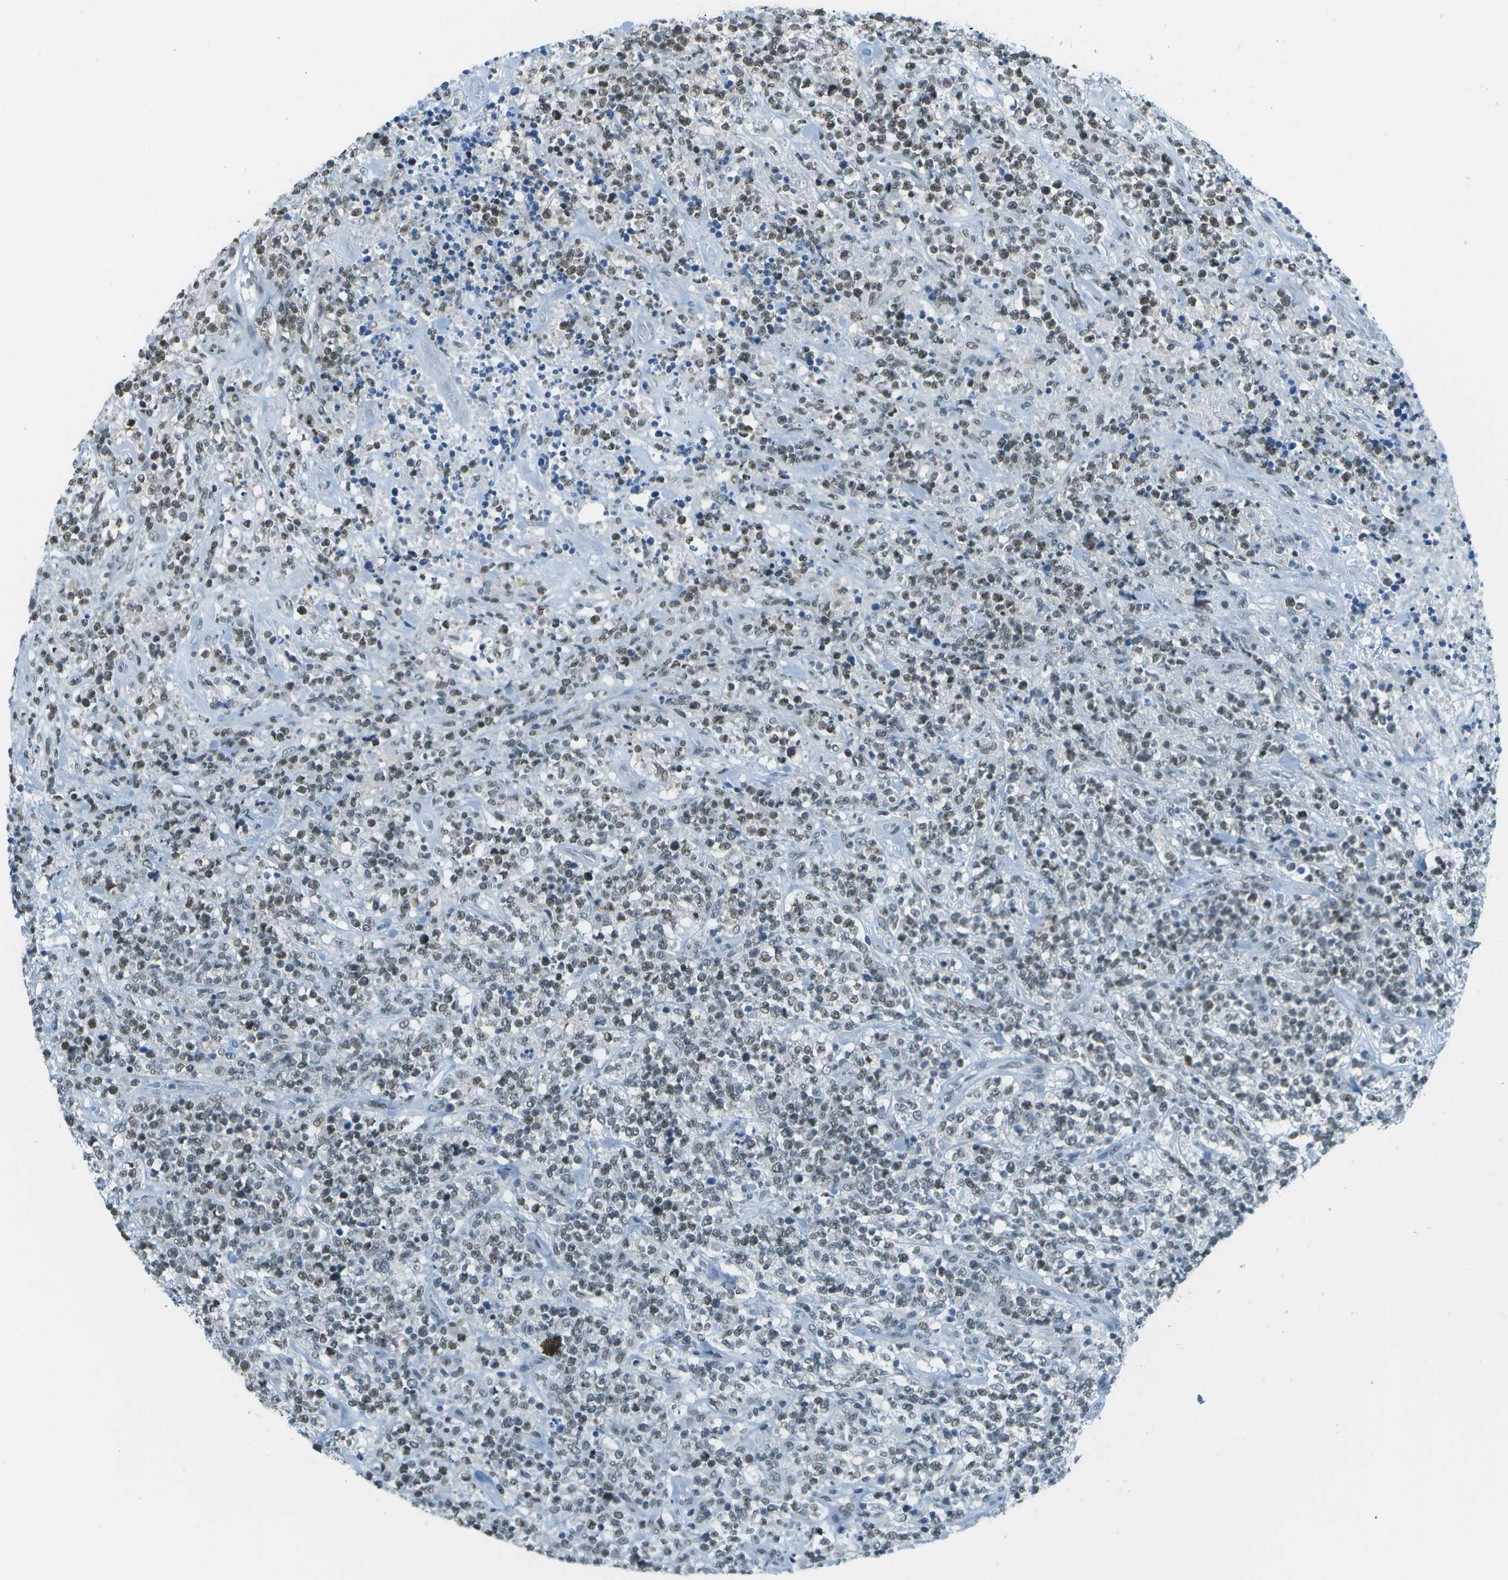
{"staining": {"intensity": "moderate", "quantity": "25%-75%", "location": "nuclear"}, "tissue": "lymphoma", "cell_type": "Tumor cells", "image_type": "cancer", "snomed": [{"axis": "morphology", "description": "Malignant lymphoma, non-Hodgkin's type, High grade"}, {"axis": "topography", "description": "Soft tissue"}], "caption": "Immunohistochemistry histopathology image of neoplastic tissue: malignant lymphoma, non-Hodgkin's type (high-grade) stained using IHC demonstrates medium levels of moderate protein expression localized specifically in the nuclear of tumor cells, appearing as a nuclear brown color.", "gene": "NEK11", "patient": {"sex": "male", "age": 18}}